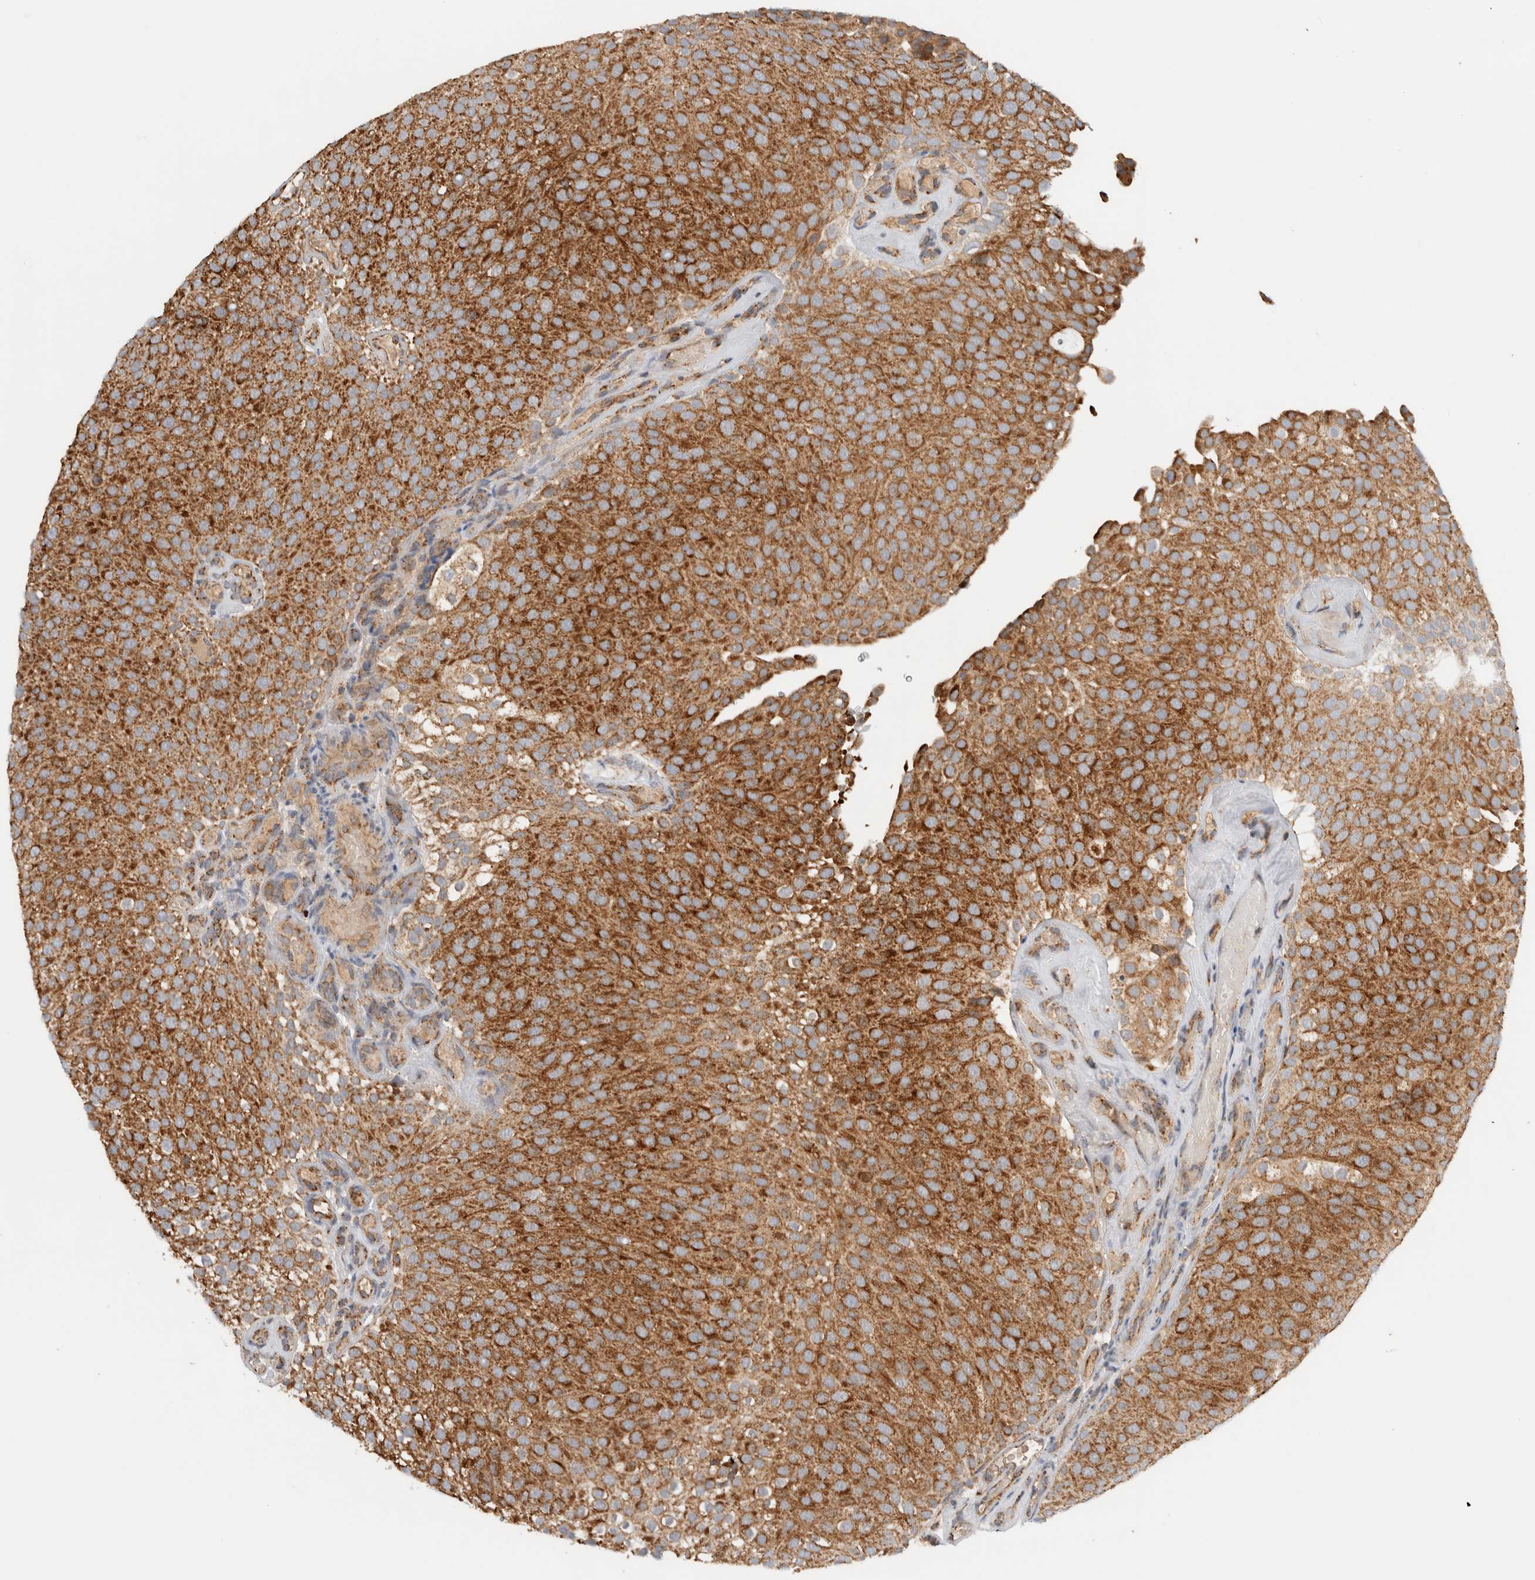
{"staining": {"intensity": "strong", "quantity": ">75%", "location": "cytoplasmic/membranous"}, "tissue": "urothelial cancer", "cell_type": "Tumor cells", "image_type": "cancer", "snomed": [{"axis": "morphology", "description": "Urothelial carcinoma, Low grade"}, {"axis": "topography", "description": "Urinary bladder"}], "caption": "Urothelial cancer tissue shows strong cytoplasmic/membranous expression in about >75% of tumor cells", "gene": "AMPD1", "patient": {"sex": "male", "age": 78}}